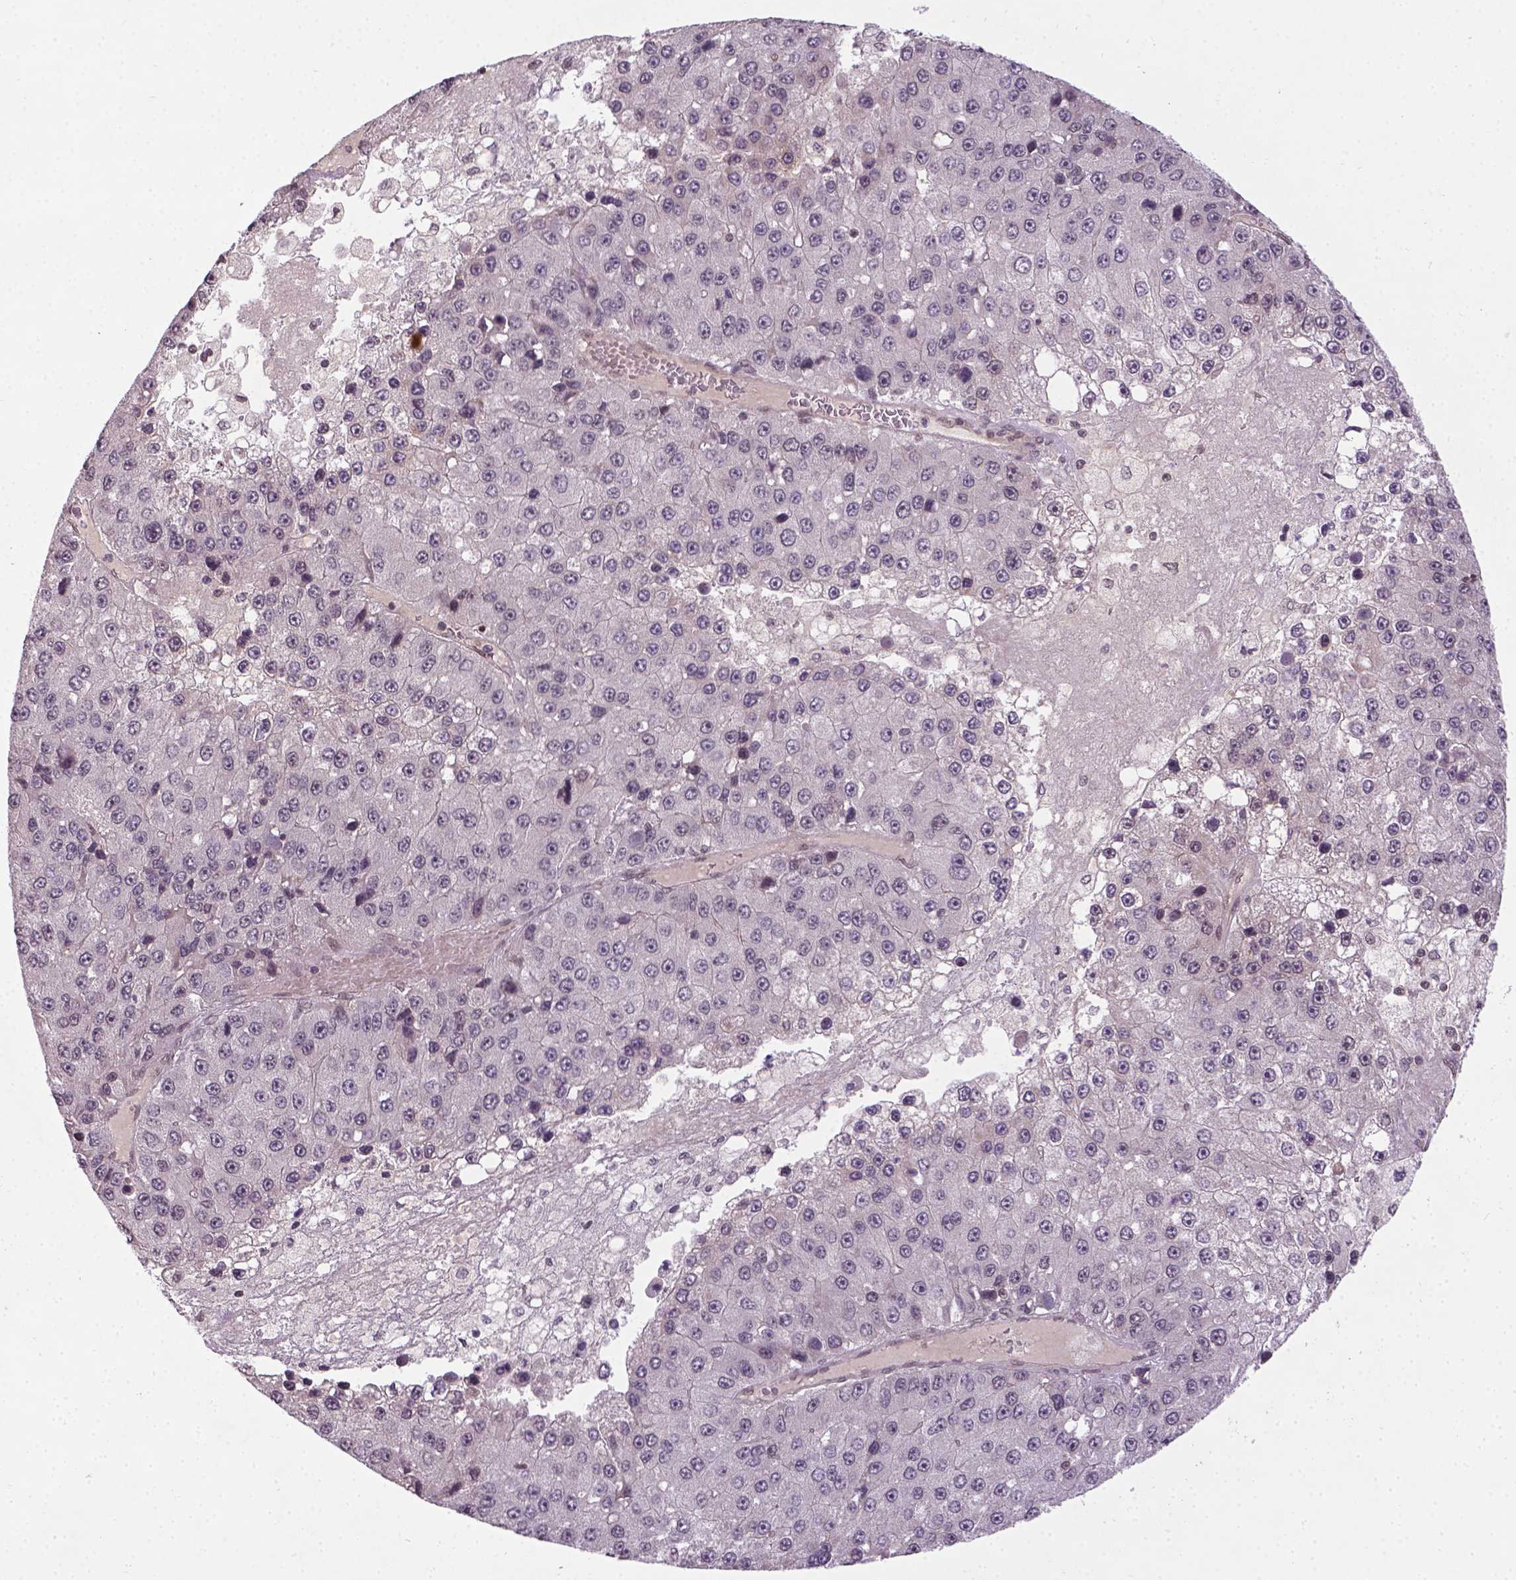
{"staining": {"intensity": "negative", "quantity": "none", "location": "none"}, "tissue": "liver cancer", "cell_type": "Tumor cells", "image_type": "cancer", "snomed": [{"axis": "morphology", "description": "Carcinoma, Hepatocellular, NOS"}, {"axis": "topography", "description": "Liver"}], "caption": "Immunohistochemistry micrograph of neoplastic tissue: hepatocellular carcinoma (liver) stained with DAB (3,3'-diaminobenzidine) exhibits no significant protein expression in tumor cells.", "gene": "ANKRD54", "patient": {"sex": "female", "age": 73}}